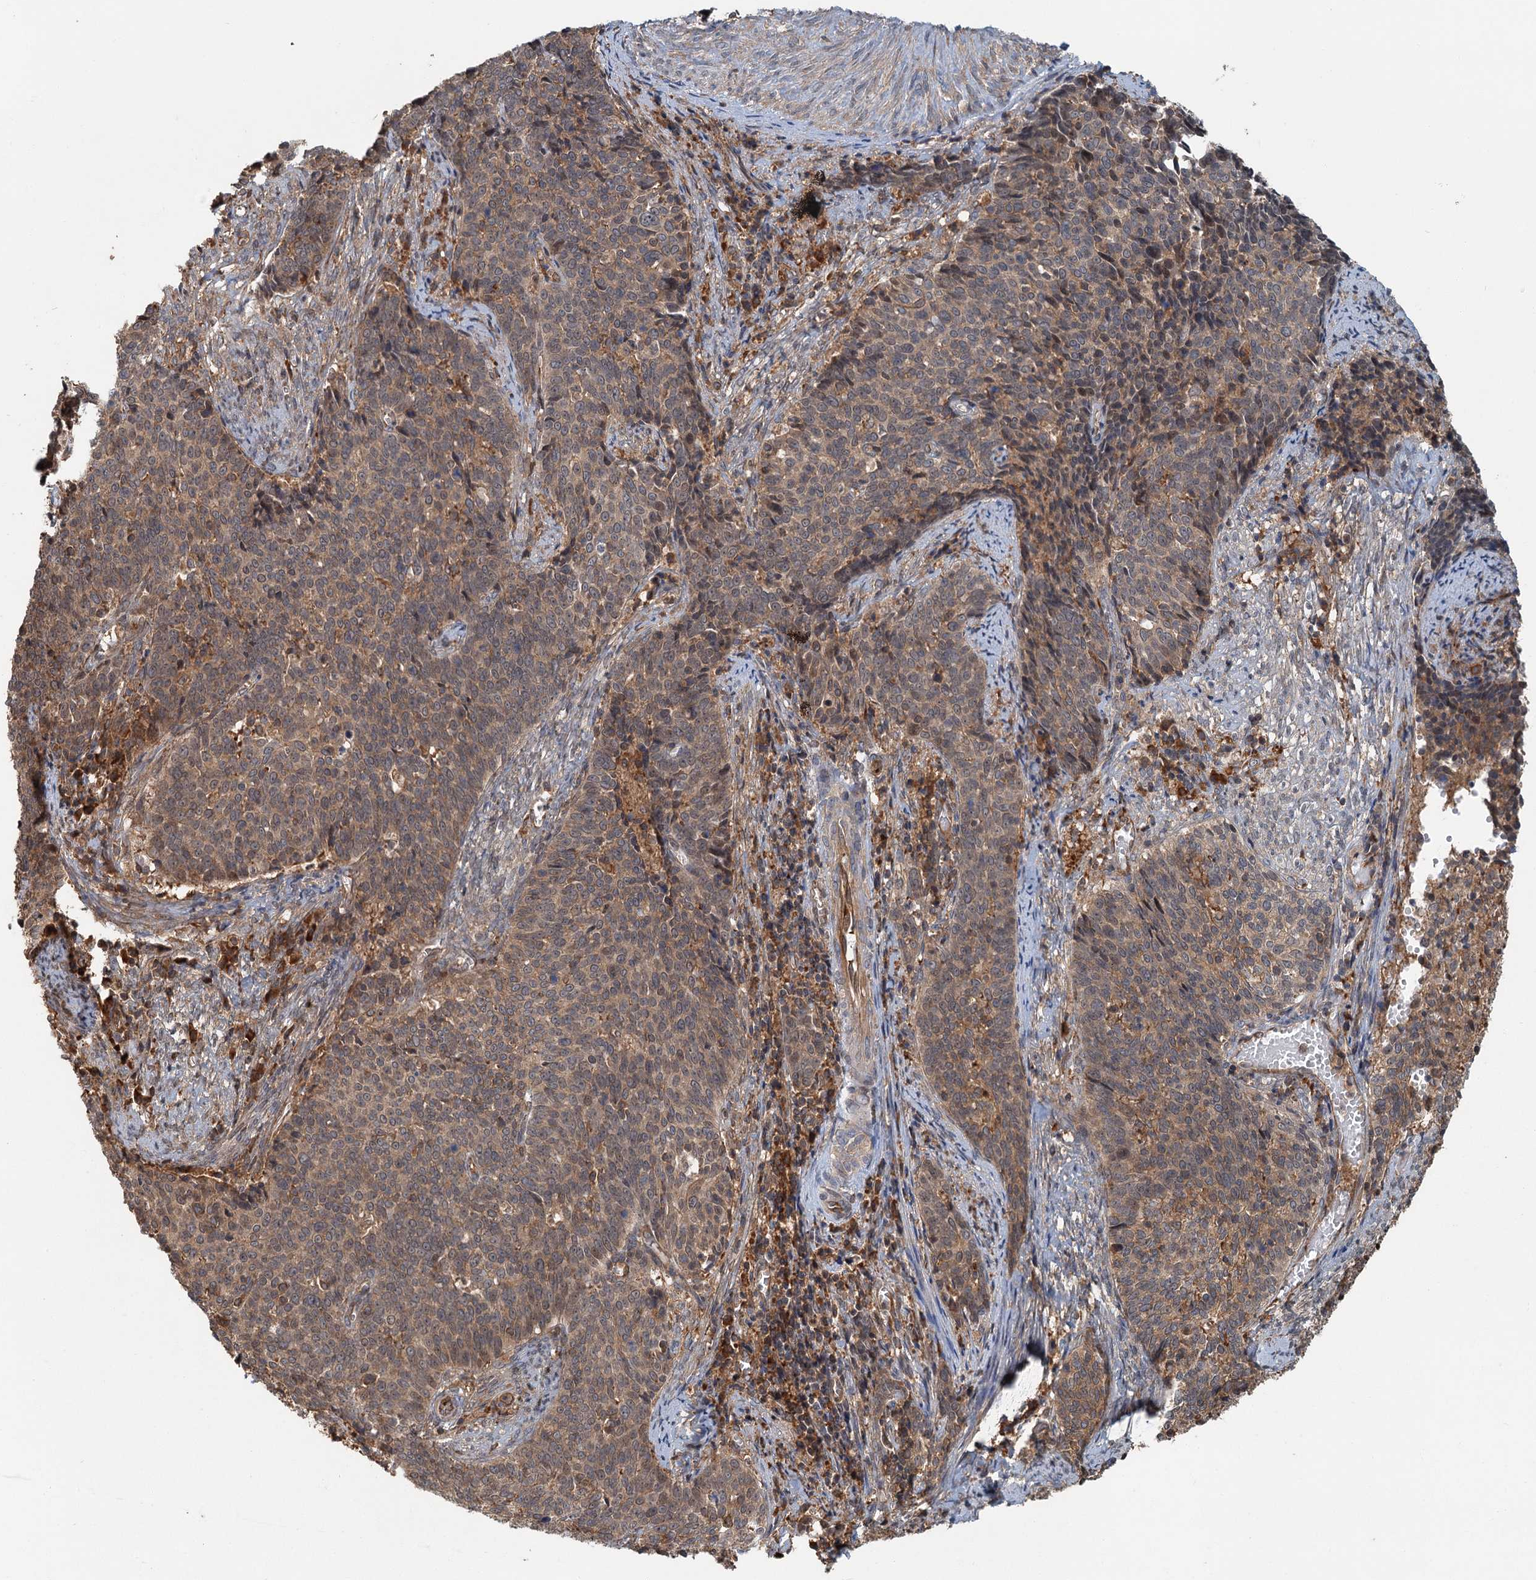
{"staining": {"intensity": "moderate", "quantity": ">75%", "location": "cytoplasmic/membranous"}, "tissue": "cervical cancer", "cell_type": "Tumor cells", "image_type": "cancer", "snomed": [{"axis": "morphology", "description": "Squamous cell carcinoma, NOS"}, {"axis": "topography", "description": "Cervix"}], "caption": "Cervical cancer tissue shows moderate cytoplasmic/membranous staining in approximately >75% of tumor cells", "gene": "ZNF527", "patient": {"sex": "female", "age": 39}}